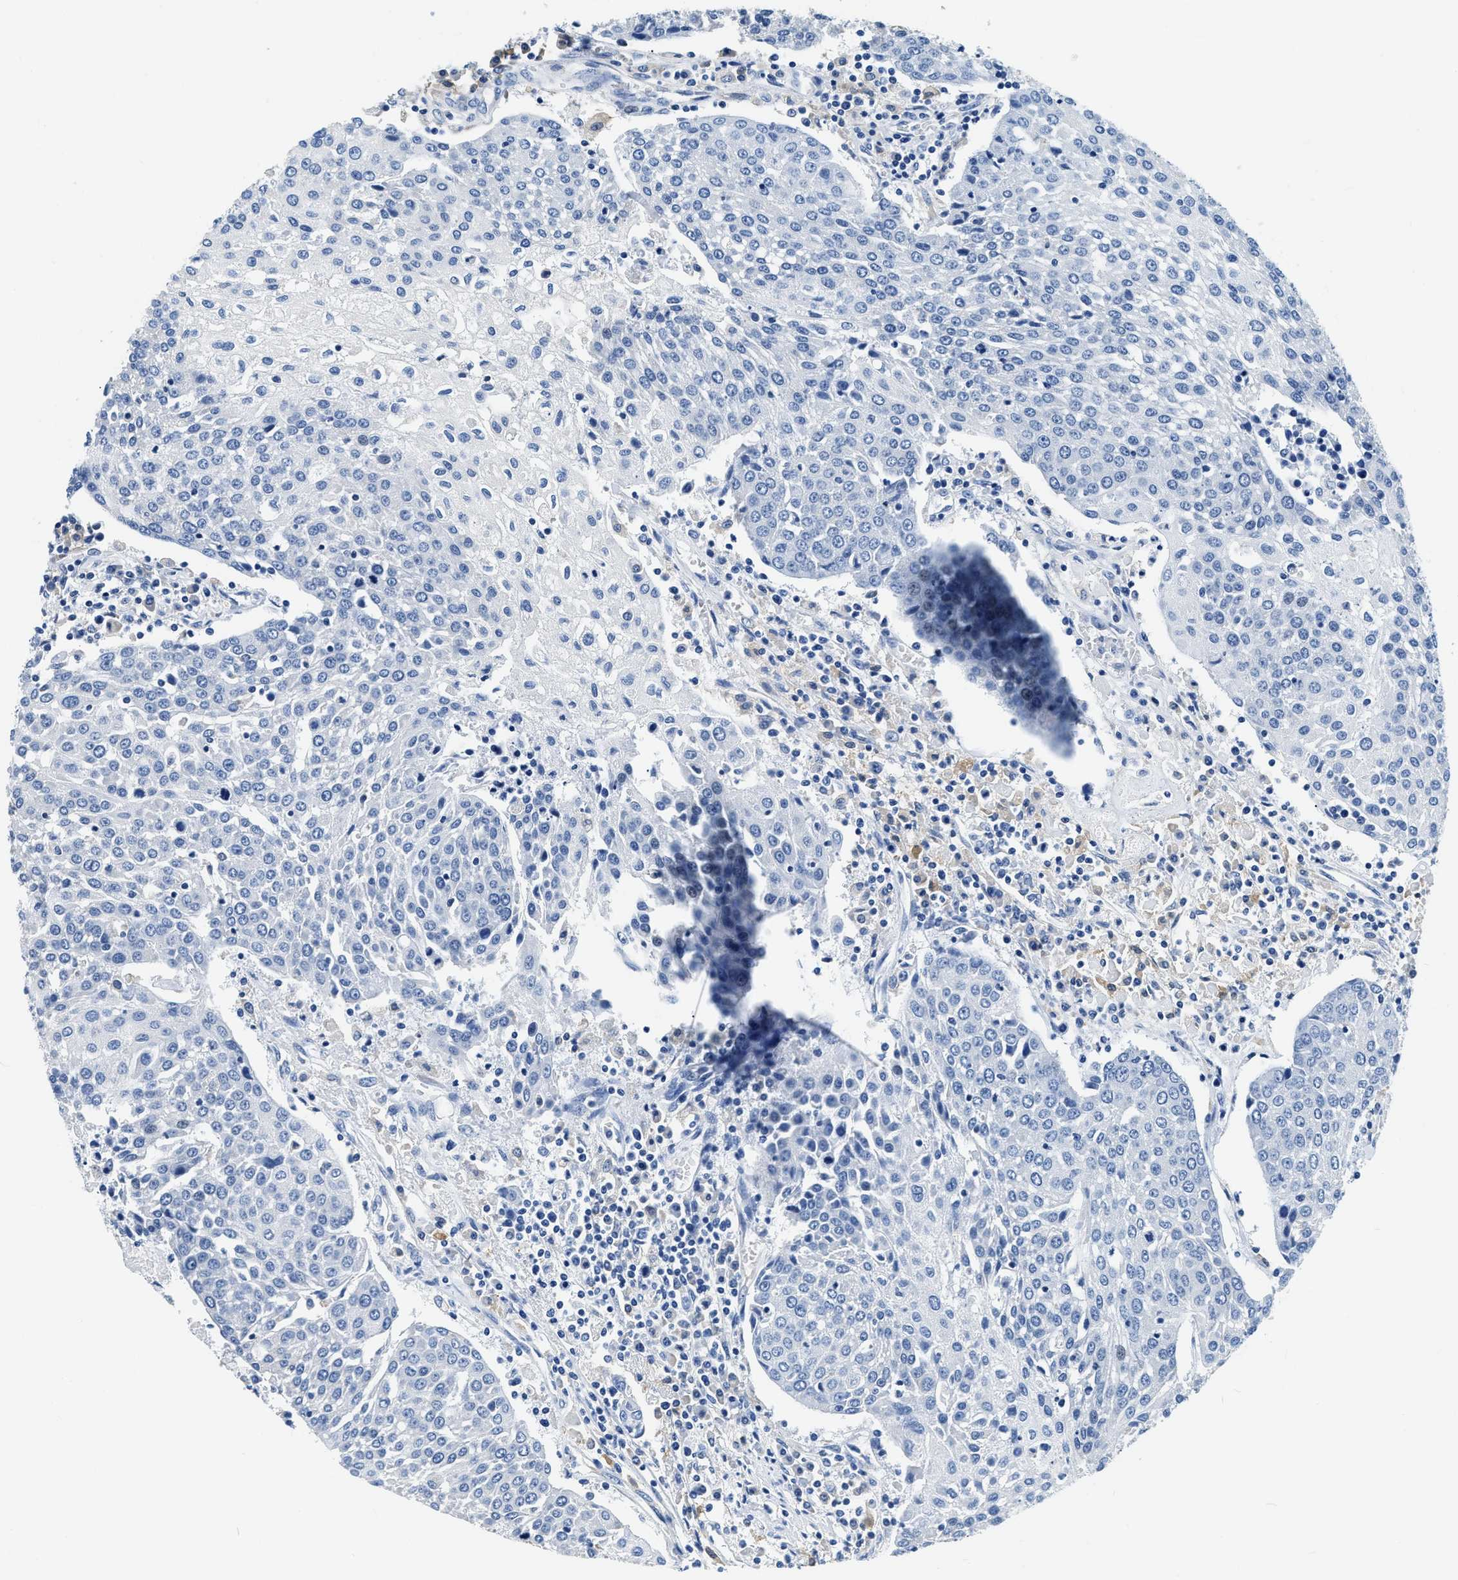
{"staining": {"intensity": "negative", "quantity": "none", "location": "none"}, "tissue": "urothelial cancer", "cell_type": "Tumor cells", "image_type": "cancer", "snomed": [{"axis": "morphology", "description": "Urothelial carcinoma, High grade"}, {"axis": "topography", "description": "Urinary bladder"}], "caption": "This is a image of IHC staining of urothelial carcinoma (high-grade), which shows no staining in tumor cells.", "gene": "ZDHHC13", "patient": {"sex": "female", "age": 85}}